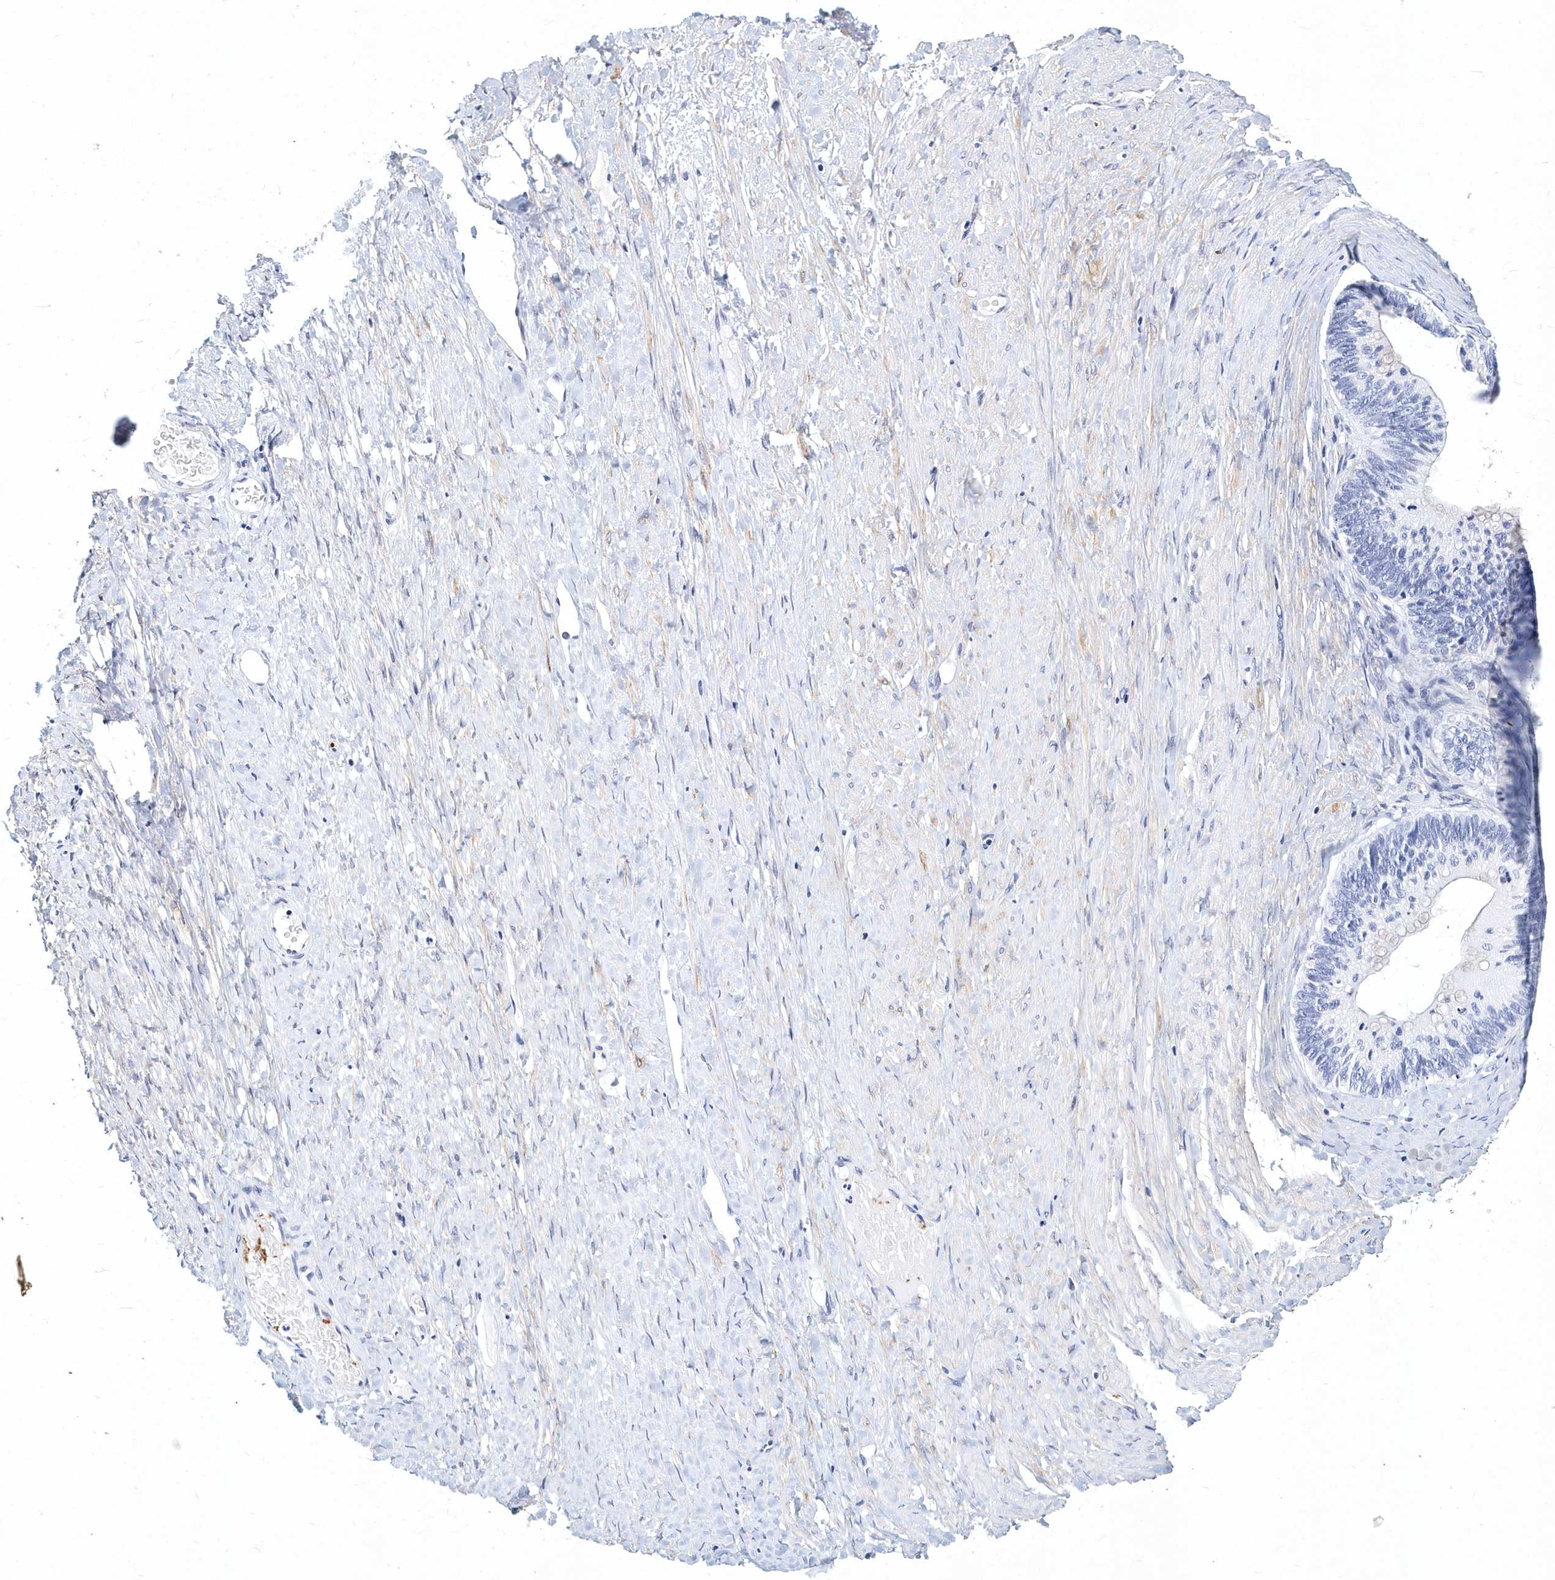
{"staining": {"intensity": "negative", "quantity": "none", "location": "none"}, "tissue": "ovarian cancer", "cell_type": "Tumor cells", "image_type": "cancer", "snomed": [{"axis": "morphology", "description": "Cystadenocarcinoma, mucinous, NOS"}, {"axis": "topography", "description": "Ovary"}], "caption": "IHC of mucinous cystadenocarcinoma (ovarian) exhibits no positivity in tumor cells.", "gene": "ITGA2B", "patient": {"sex": "female", "age": 61}}